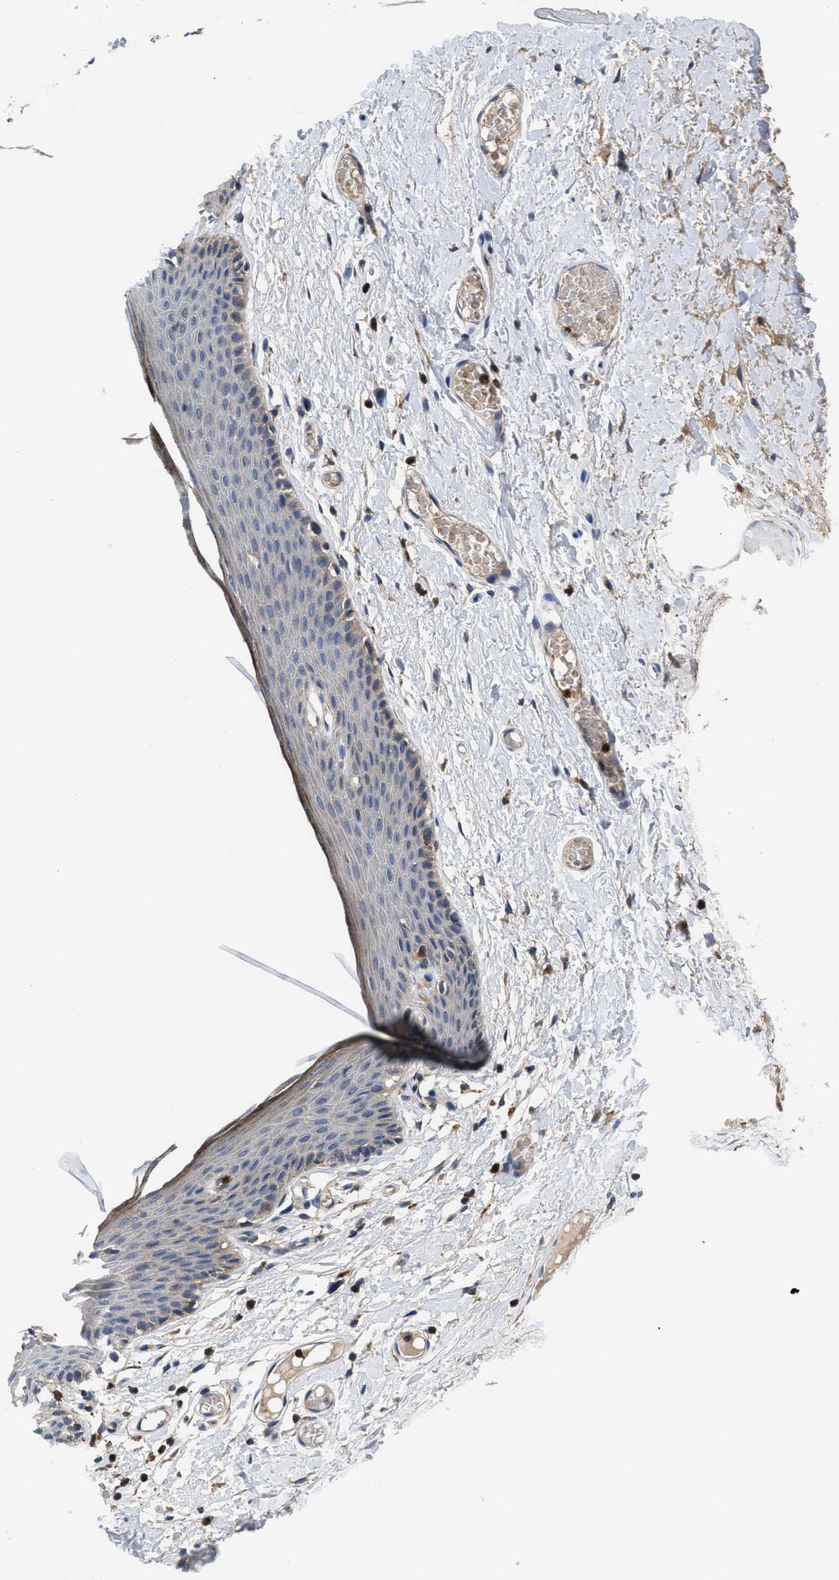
{"staining": {"intensity": "moderate", "quantity": "25%-75%", "location": "cytoplasmic/membranous"}, "tissue": "skin", "cell_type": "Epidermal cells", "image_type": "normal", "snomed": [{"axis": "morphology", "description": "Normal tissue, NOS"}, {"axis": "topography", "description": "Vulva"}], "caption": "Protein analysis of normal skin demonstrates moderate cytoplasmic/membranous positivity in approximately 25%-75% of epidermal cells. (IHC, brightfield microscopy, high magnification).", "gene": "YBEY", "patient": {"sex": "female", "age": 54}}